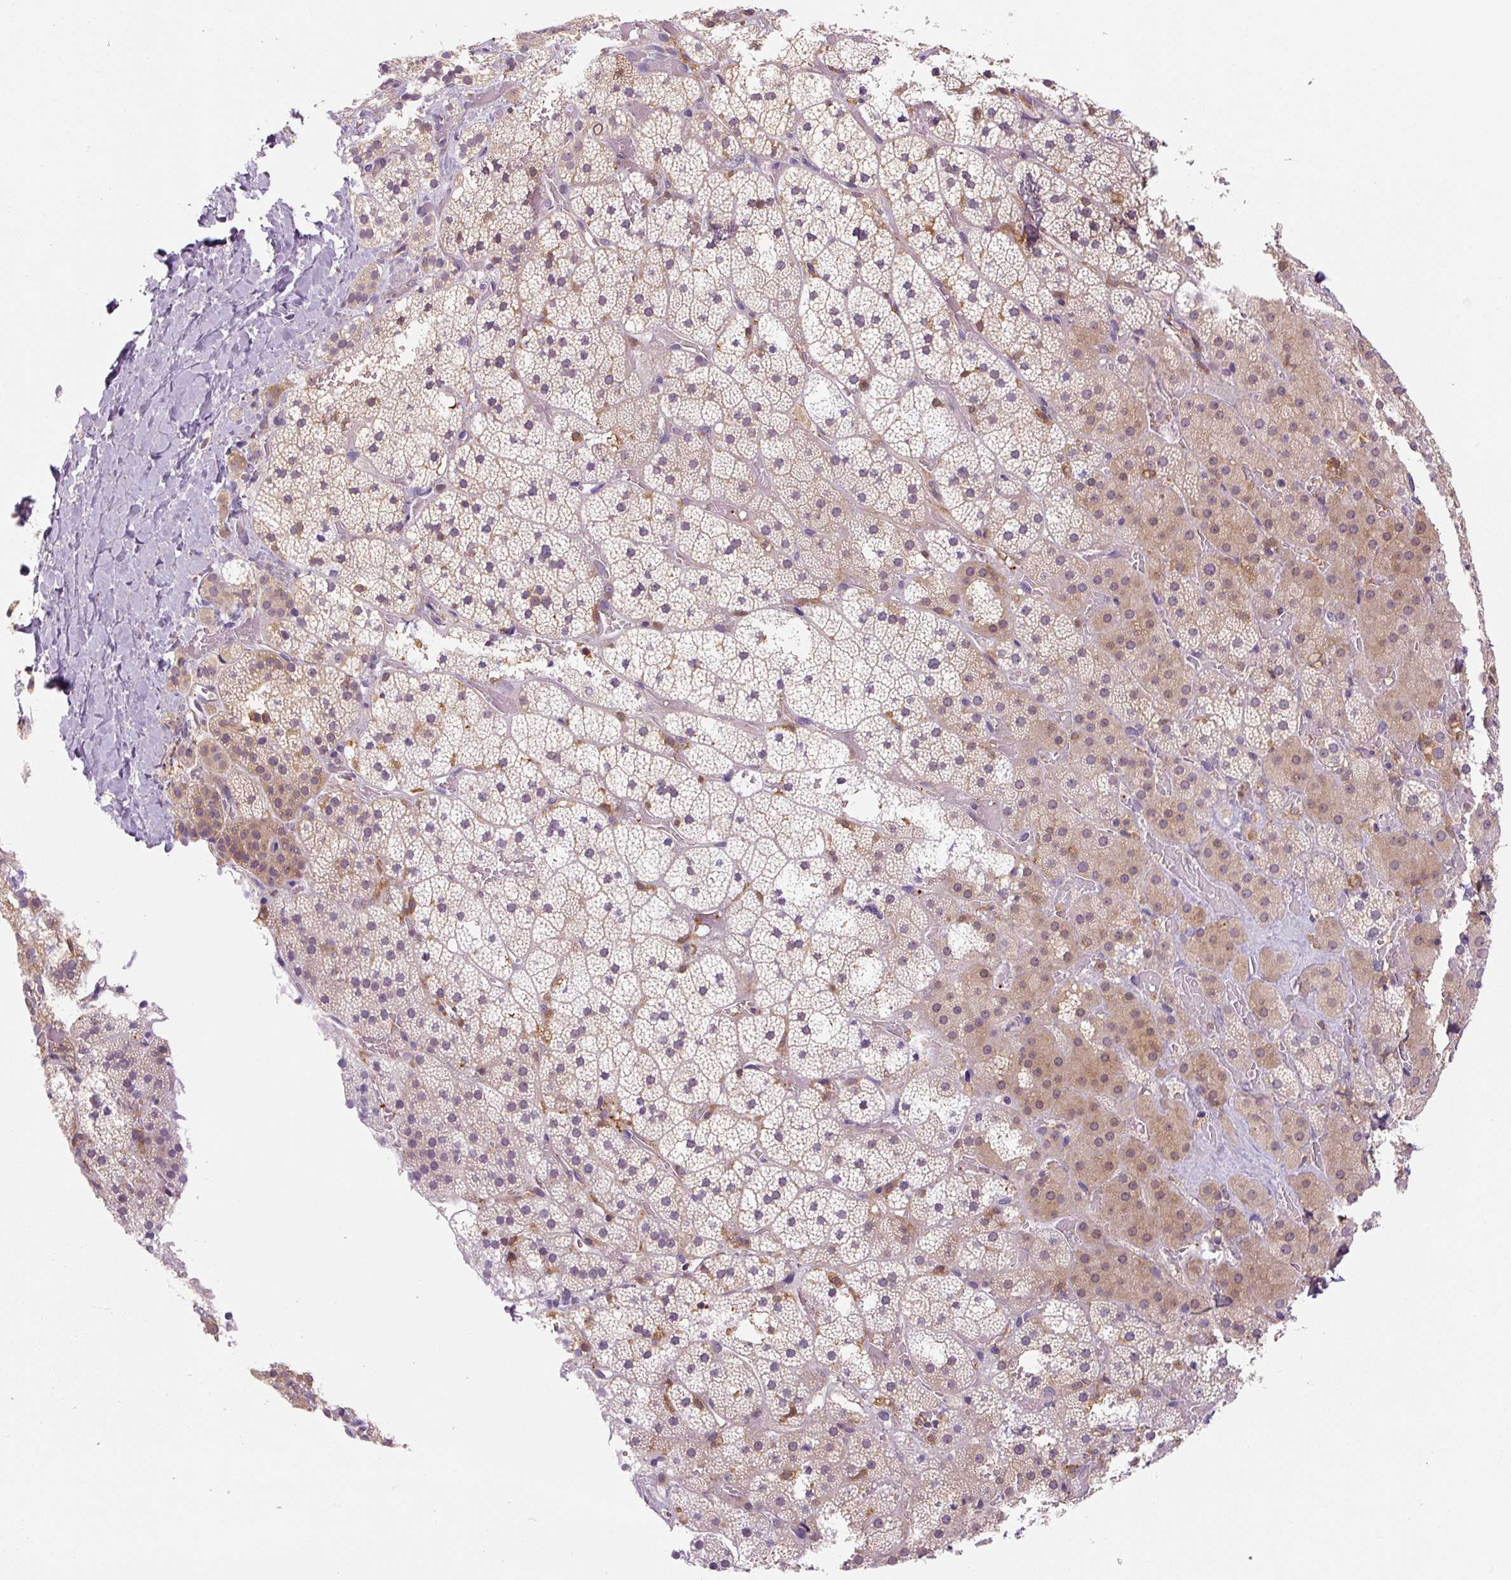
{"staining": {"intensity": "moderate", "quantity": "<25%", "location": "cytoplasmic/membranous"}, "tissue": "adrenal gland", "cell_type": "Glandular cells", "image_type": "normal", "snomed": [{"axis": "morphology", "description": "Normal tissue, NOS"}, {"axis": "topography", "description": "Adrenal gland"}], "caption": "There is low levels of moderate cytoplasmic/membranous positivity in glandular cells of unremarkable adrenal gland, as demonstrated by immunohistochemical staining (brown color).", "gene": "SPSB2", "patient": {"sex": "male", "age": 53}}